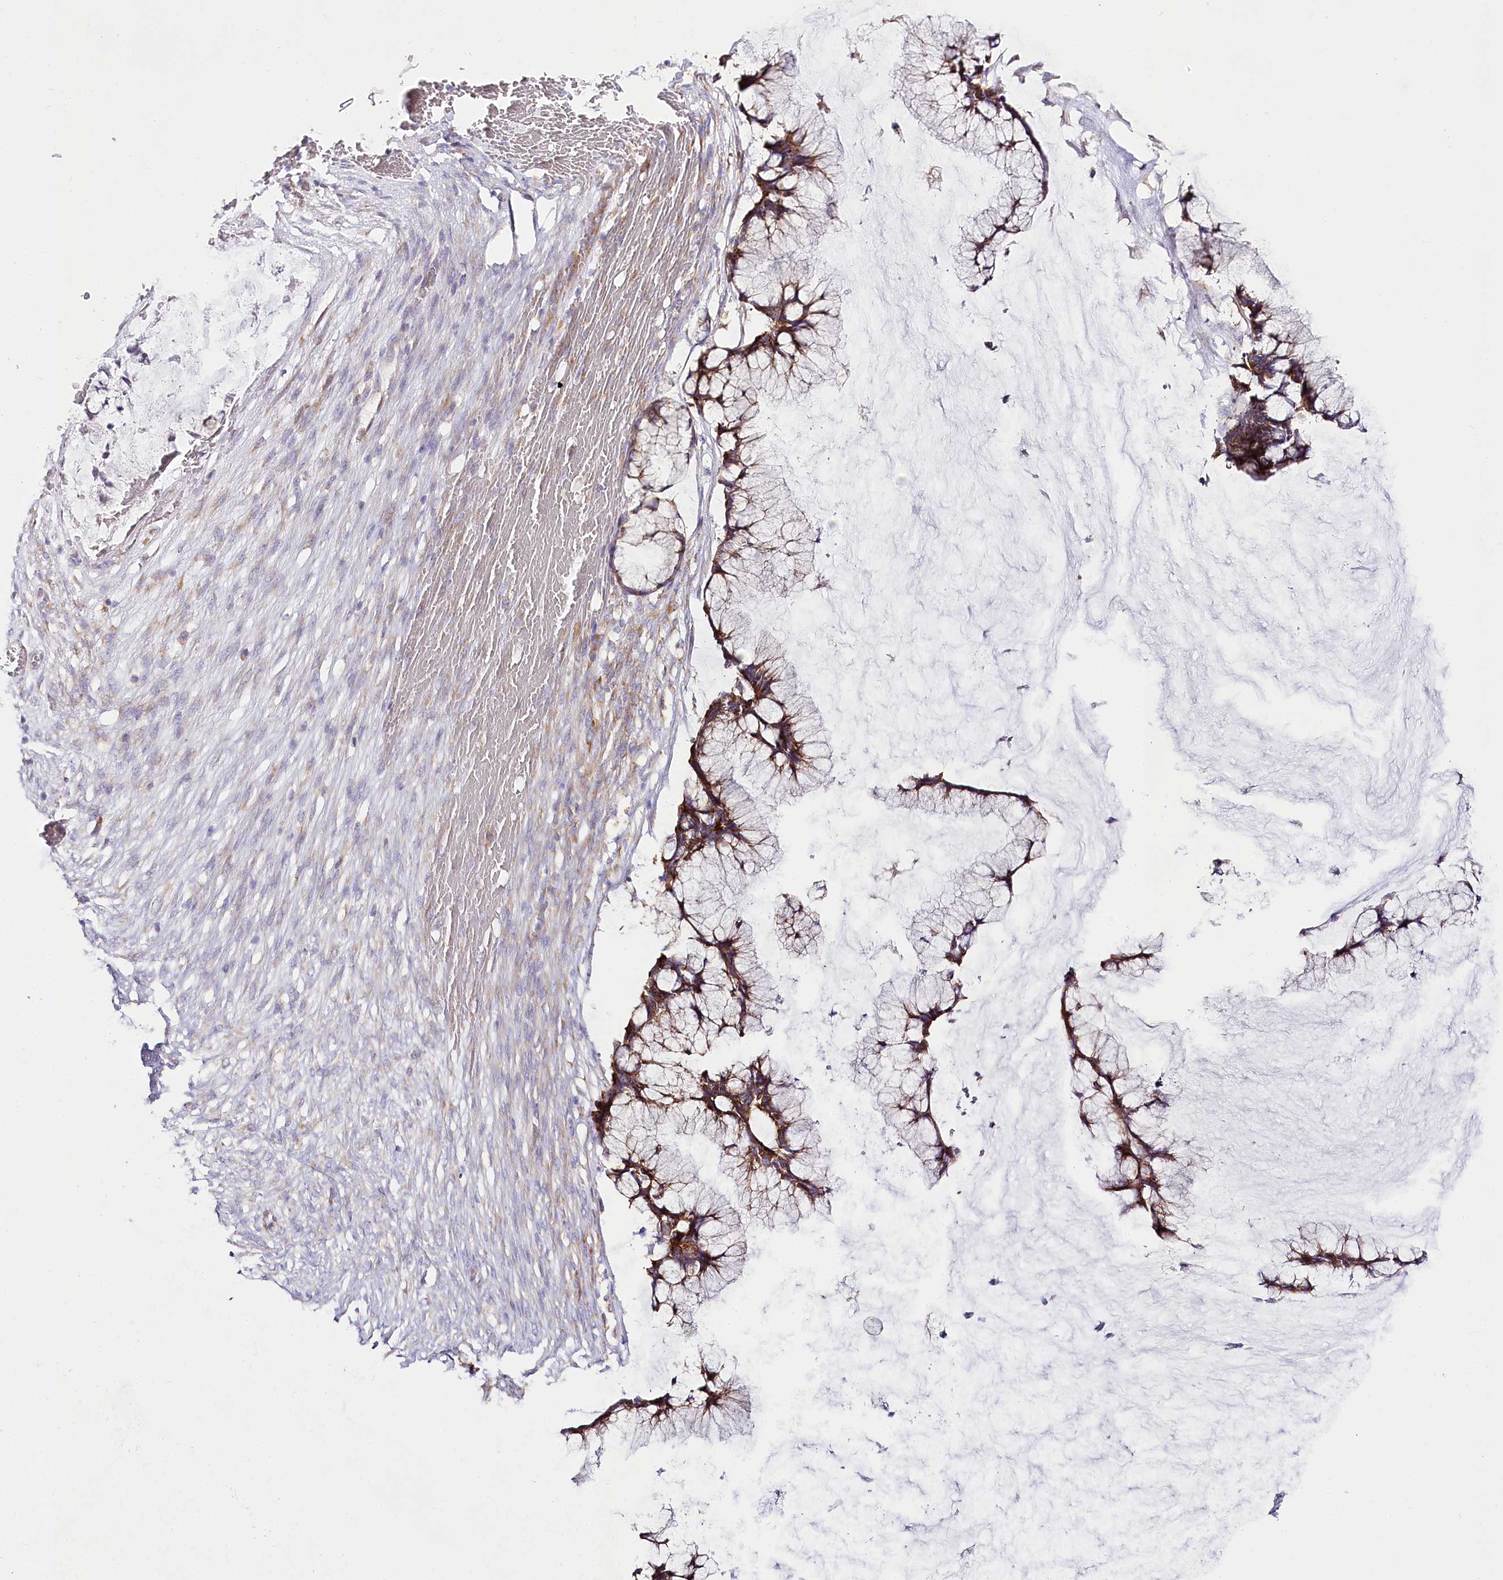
{"staining": {"intensity": "moderate", "quantity": ">75%", "location": "cytoplasmic/membranous"}, "tissue": "ovarian cancer", "cell_type": "Tumor cells", "image_type": "cancer", "snomed": [{"axis": "morphology", "description": "Cystadenocarcinoma, mucinous, NOS"}, {"axis": "topography", "description": "Ovary"}], "caption": "Immunohistochemistry staining of mucinous cystadenocarcinoma (ovarian), which demonstrates medium levels of moderate cytoplasmic/membranous staining in about >75% of tumor cells indicating moderate cytoplasmic/membranous protein positivity. The staining was performed using DAB (brown) for protein detection and nuclei were counterstained in hematoxylin (blue).", "gene": "THUMPD3", "patient": {"sex": "female", "age": 42}}